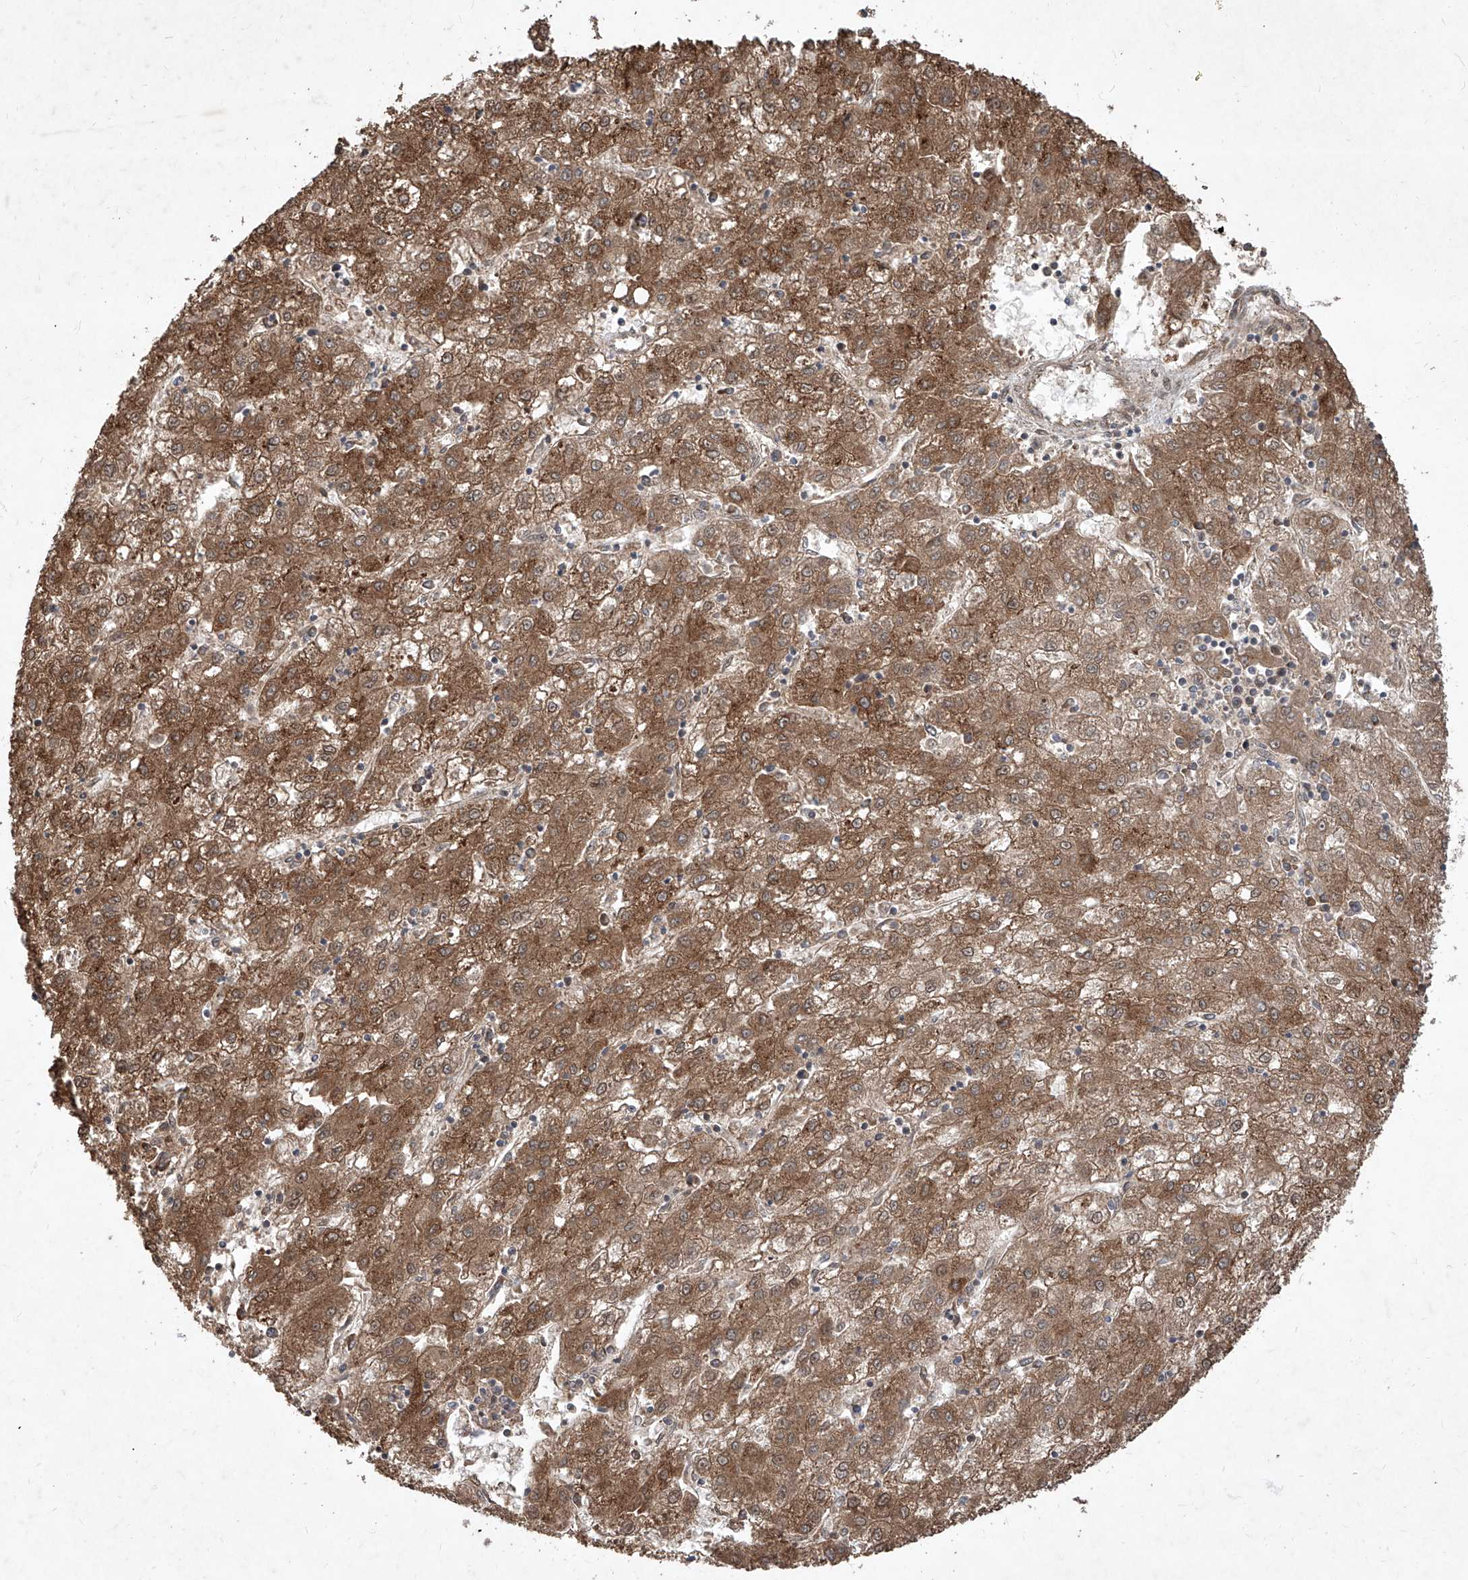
{"staining": {"intensity": "moderate", "quantity": ">75%", "location": "cytoplasmic/membranous"}, "tissue": "liver cancer", "cell_type": "Tumor cells", "image_type": "cancer", "snomed": [{"axis": "morphology", "description": "Carcinoma, Hepatocellular, NOS"}, {"axis": "topography", "description": "Liver"}], "caption": "This photomicrograph exhibits immunohistochemistry (IHC) staining of human liver hepatocellular carcinoma, with medium moderate cytoplasmic/membranous expression in approximately >75% of tumor cells.", "gene": "MAGED2", "patient": {"sex": "male", "age": 72}}